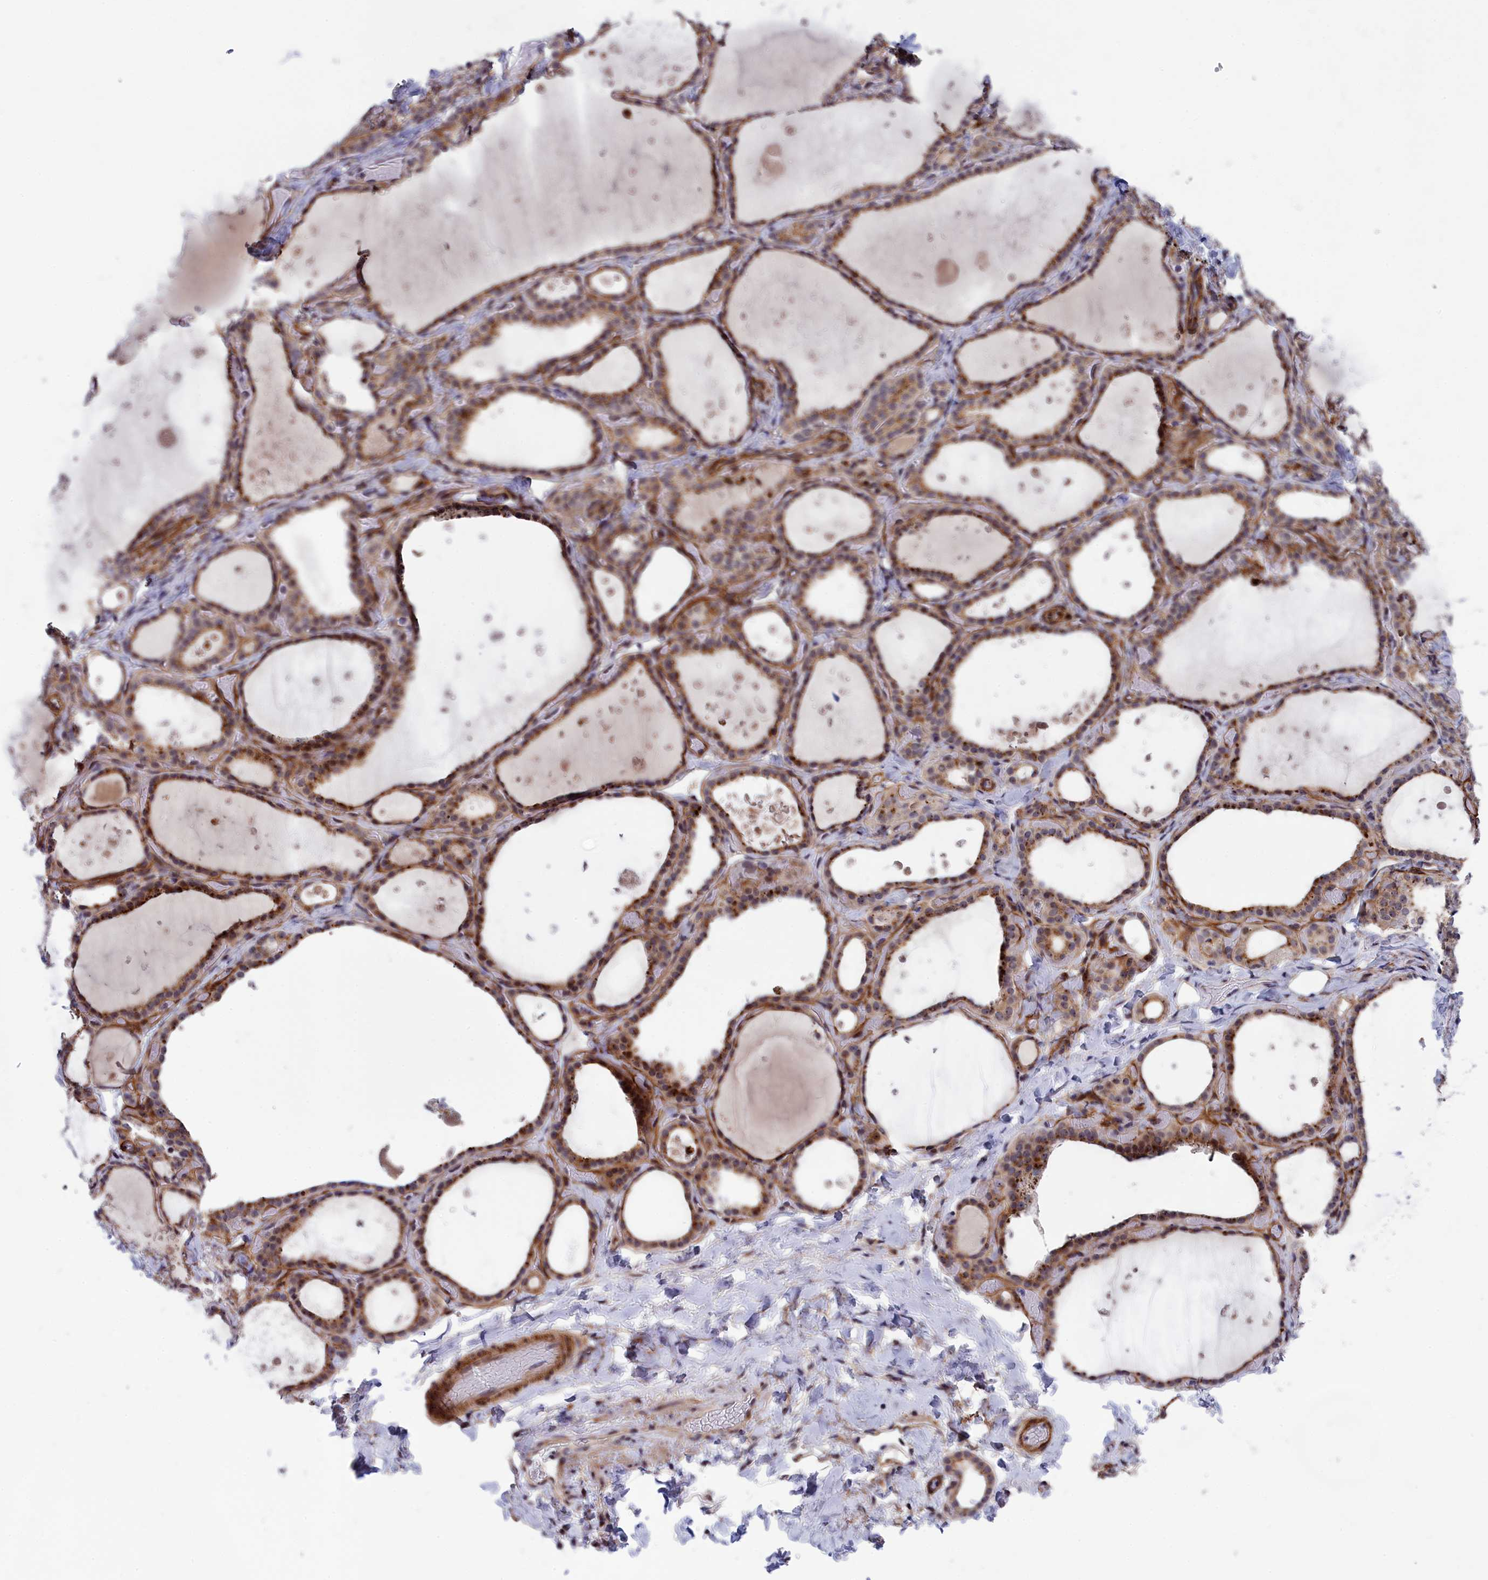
{"staining": {"intensity": "moderate", "quantity": ">75%", "location": "cytoplasmic/membranous"}, "tissue": "thyroid gland", "cell_type": "Glandular cells", "image_type": "normal", "snomed": [{"axis": "morphology", "description": "Normal tissue, NOS"}, {"axis": "topography", "description": "Thyroid gland"}], "caption": "Protein expression analysis of unremarkable human thyroid gland reveals moderate cytoplasmic/membranous expression in about >75% of glandular cells.", "gene": "PPAN", "patient": {"sex": "female", "age": 44}}